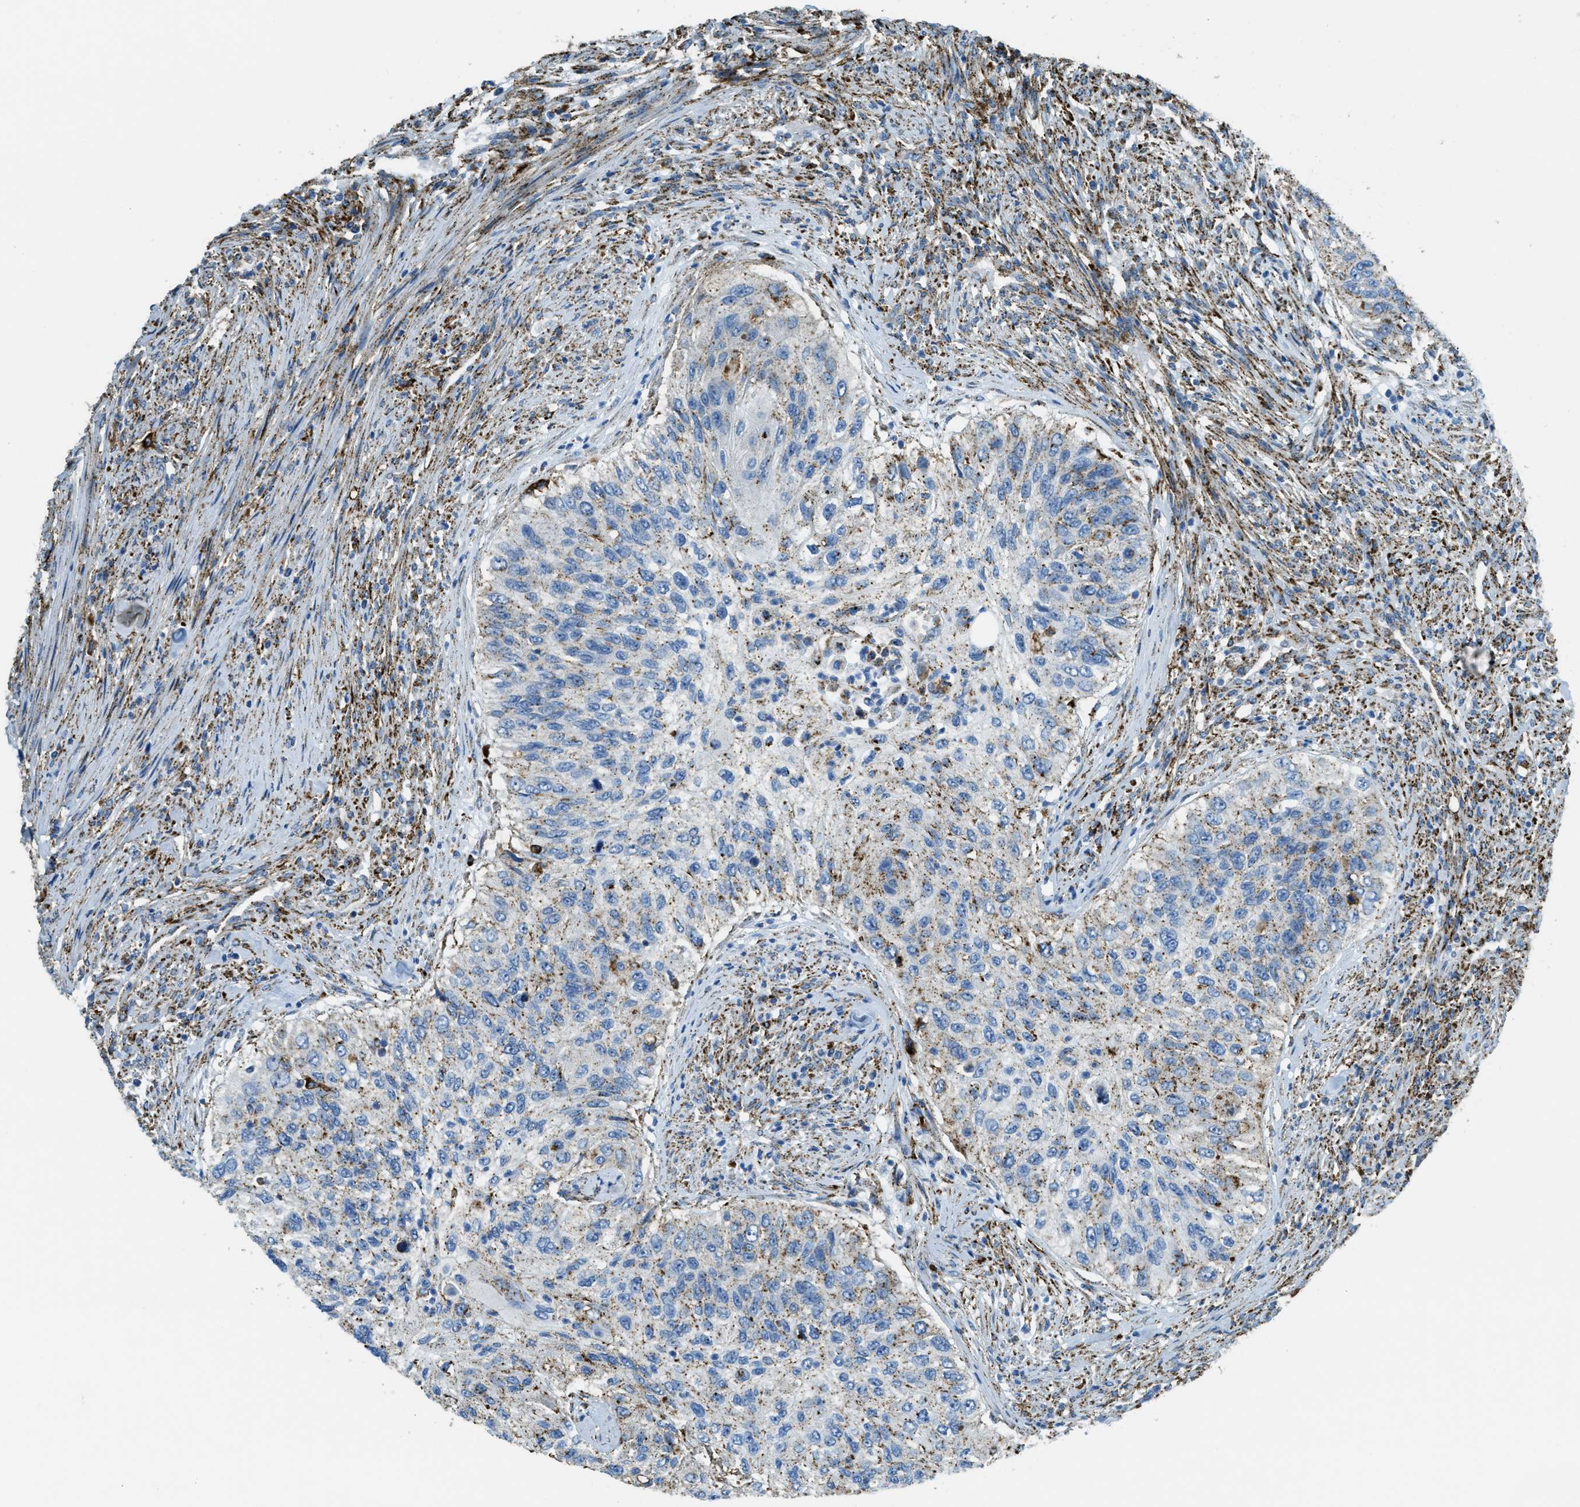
{"staining": {"intensity": "moderate", "quantity": "25%-75%", "location": "cytoplasmic/membranous"}, "tissue": "urothelial cancer", "cell_type": "Tumor cells", "image_type": "cancer", "snomed": [{"axis": "morphology", "description": "Urothelial carcinoma, High grade"}, {"axis": "topography", "description": "Urinary bladder"}], "caption": "The image reveals staining of urothelial cancer, revealing moderate cytoplasmic/membranous protein staining (brown color) within tumor cells. (DAB (3,3'-diaminobenzidine) IHC with brightfield microscopy, high magnification).", "gene": "SCARB2", "patient": {"sex": "female", "age": 60}}